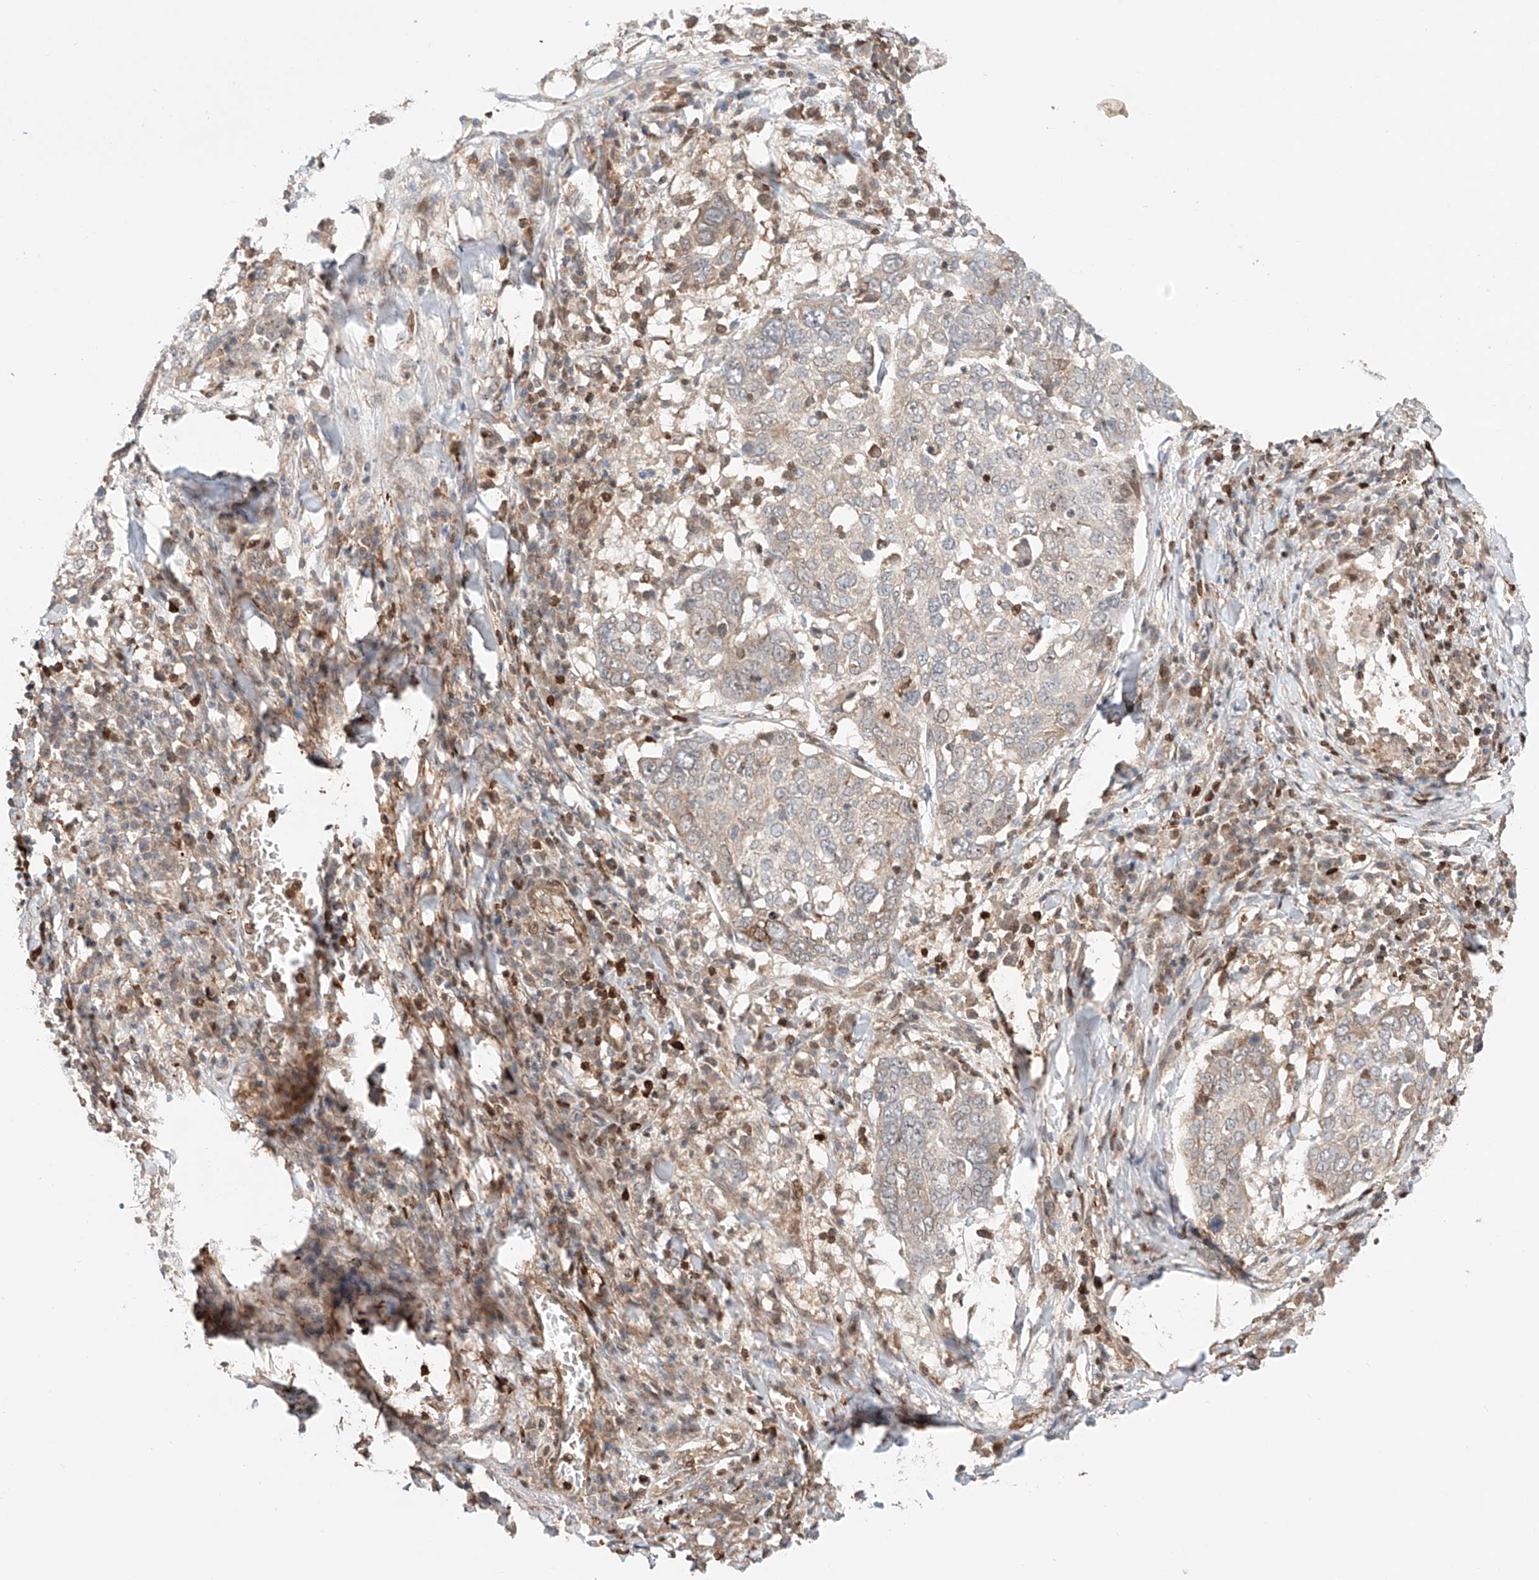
{"staining": {"intensity": "moderate", "quantity": "<25%", "location": "cytoplasmic/membranous"}, "tissue": "lung cancer", "cell_type": "Tumor cells", "image_type": "cancer", "snomed": [{"axis": "morphology", "description": "Squamous cell carcinoma, NOS"}, {"axis": "topography", "description": "Lung"}], "caption": "IHC (DAB (3,3'-diaminobenzidine)) staining of lung cancer reveals moderate cytoplasmic/membranous protein positivity in about <25% of tumor cells.", "gene": "IGSF22", "patient": {"sex": "male", "age": 65}}